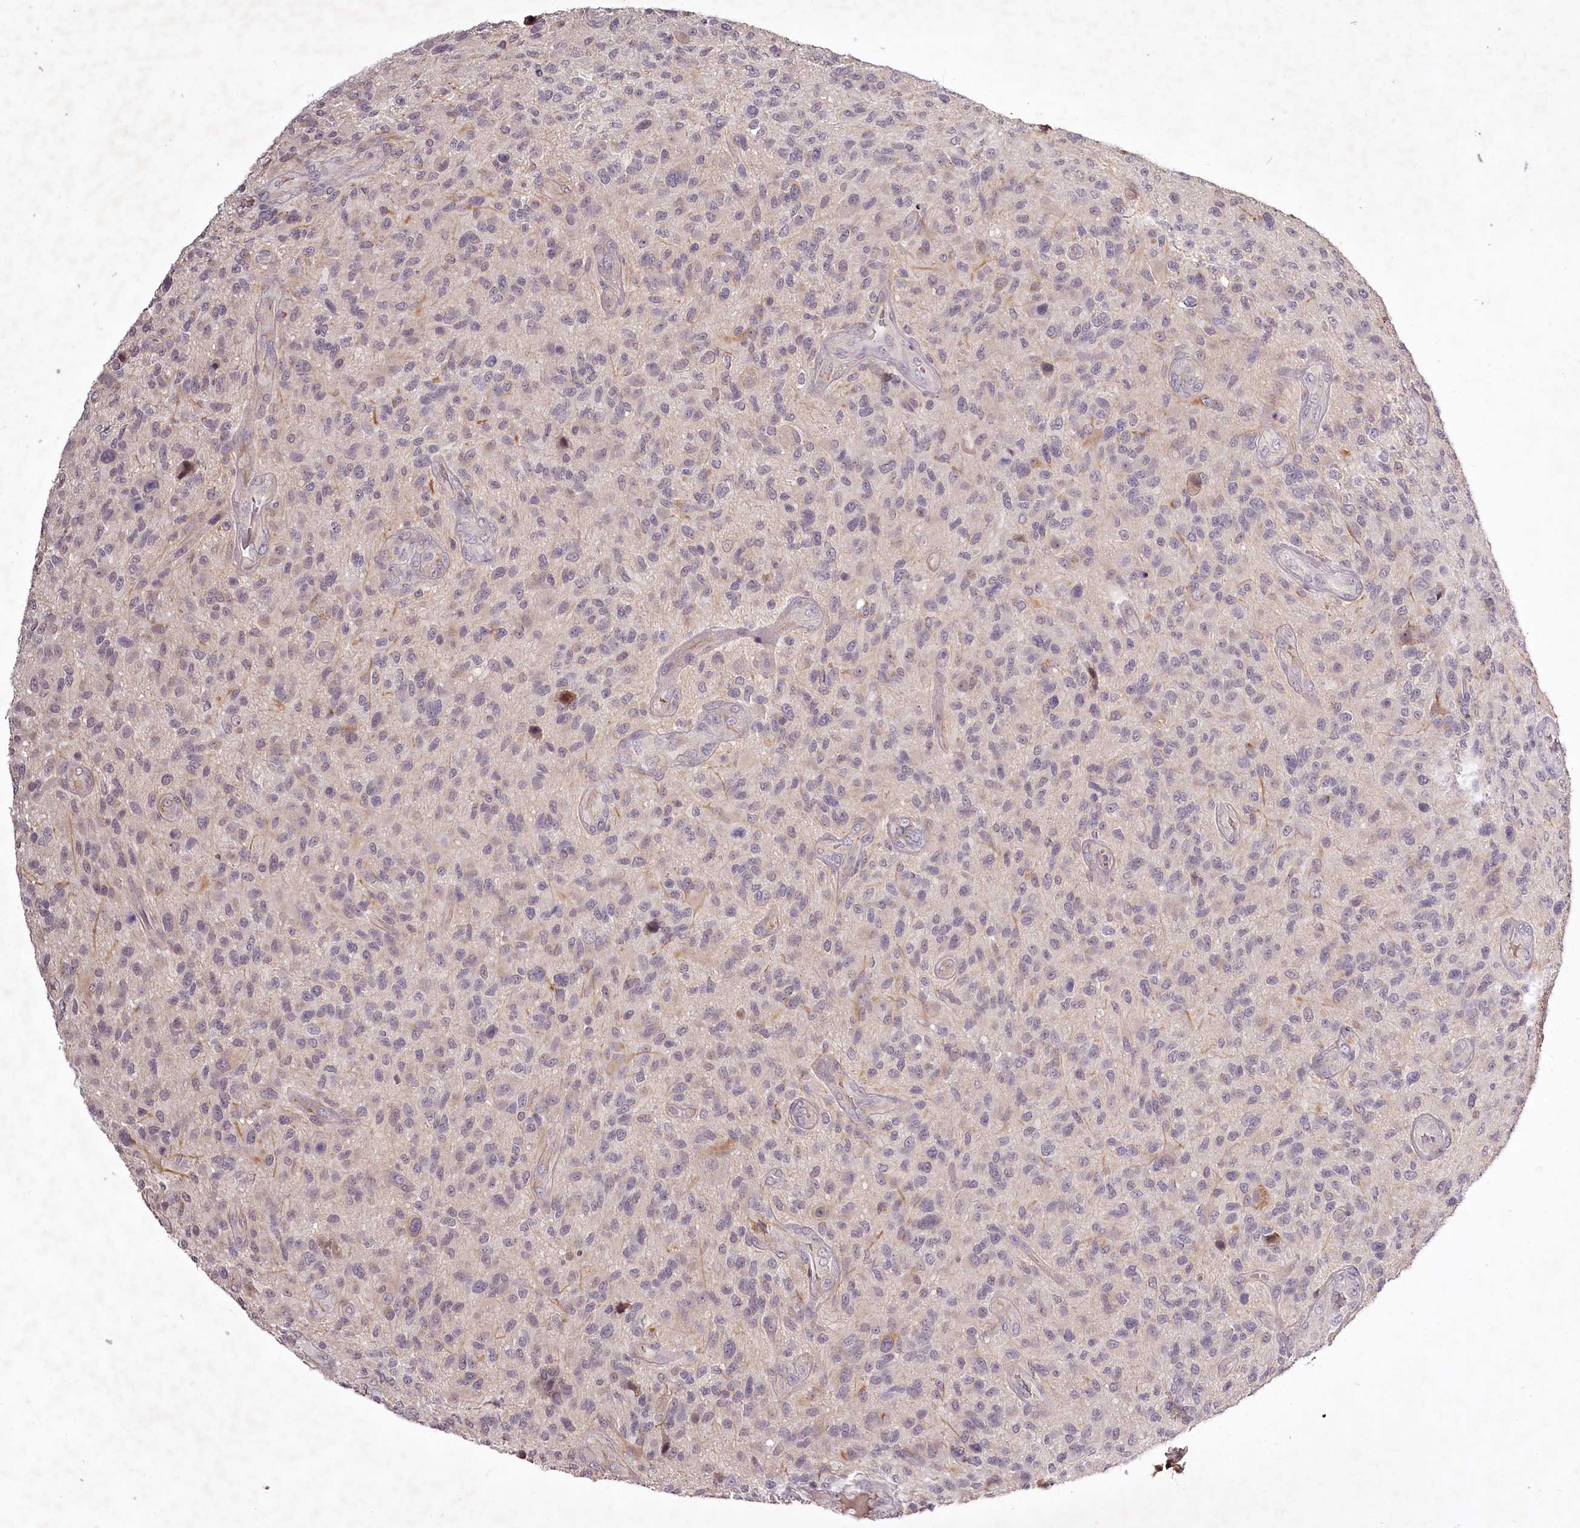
{"staining": {"intensity": "negative", "quantity": "none", "location": "none"}, "tissue": "glioma", "cell_type": "Tumor cells", "image_type": "cancer", "snomed": [{"axis": "morphology", "description": "Glioma, malignant, High grade"}, {"axis": "topography", "description": "Brain"}], "caption": "An immunohistochemistry photomicrograph of glioma is shown. There is no staining in tumor cells of glioma.", "gene": "RBMXL2", "patient": {"sex": "male", "age": 47}}